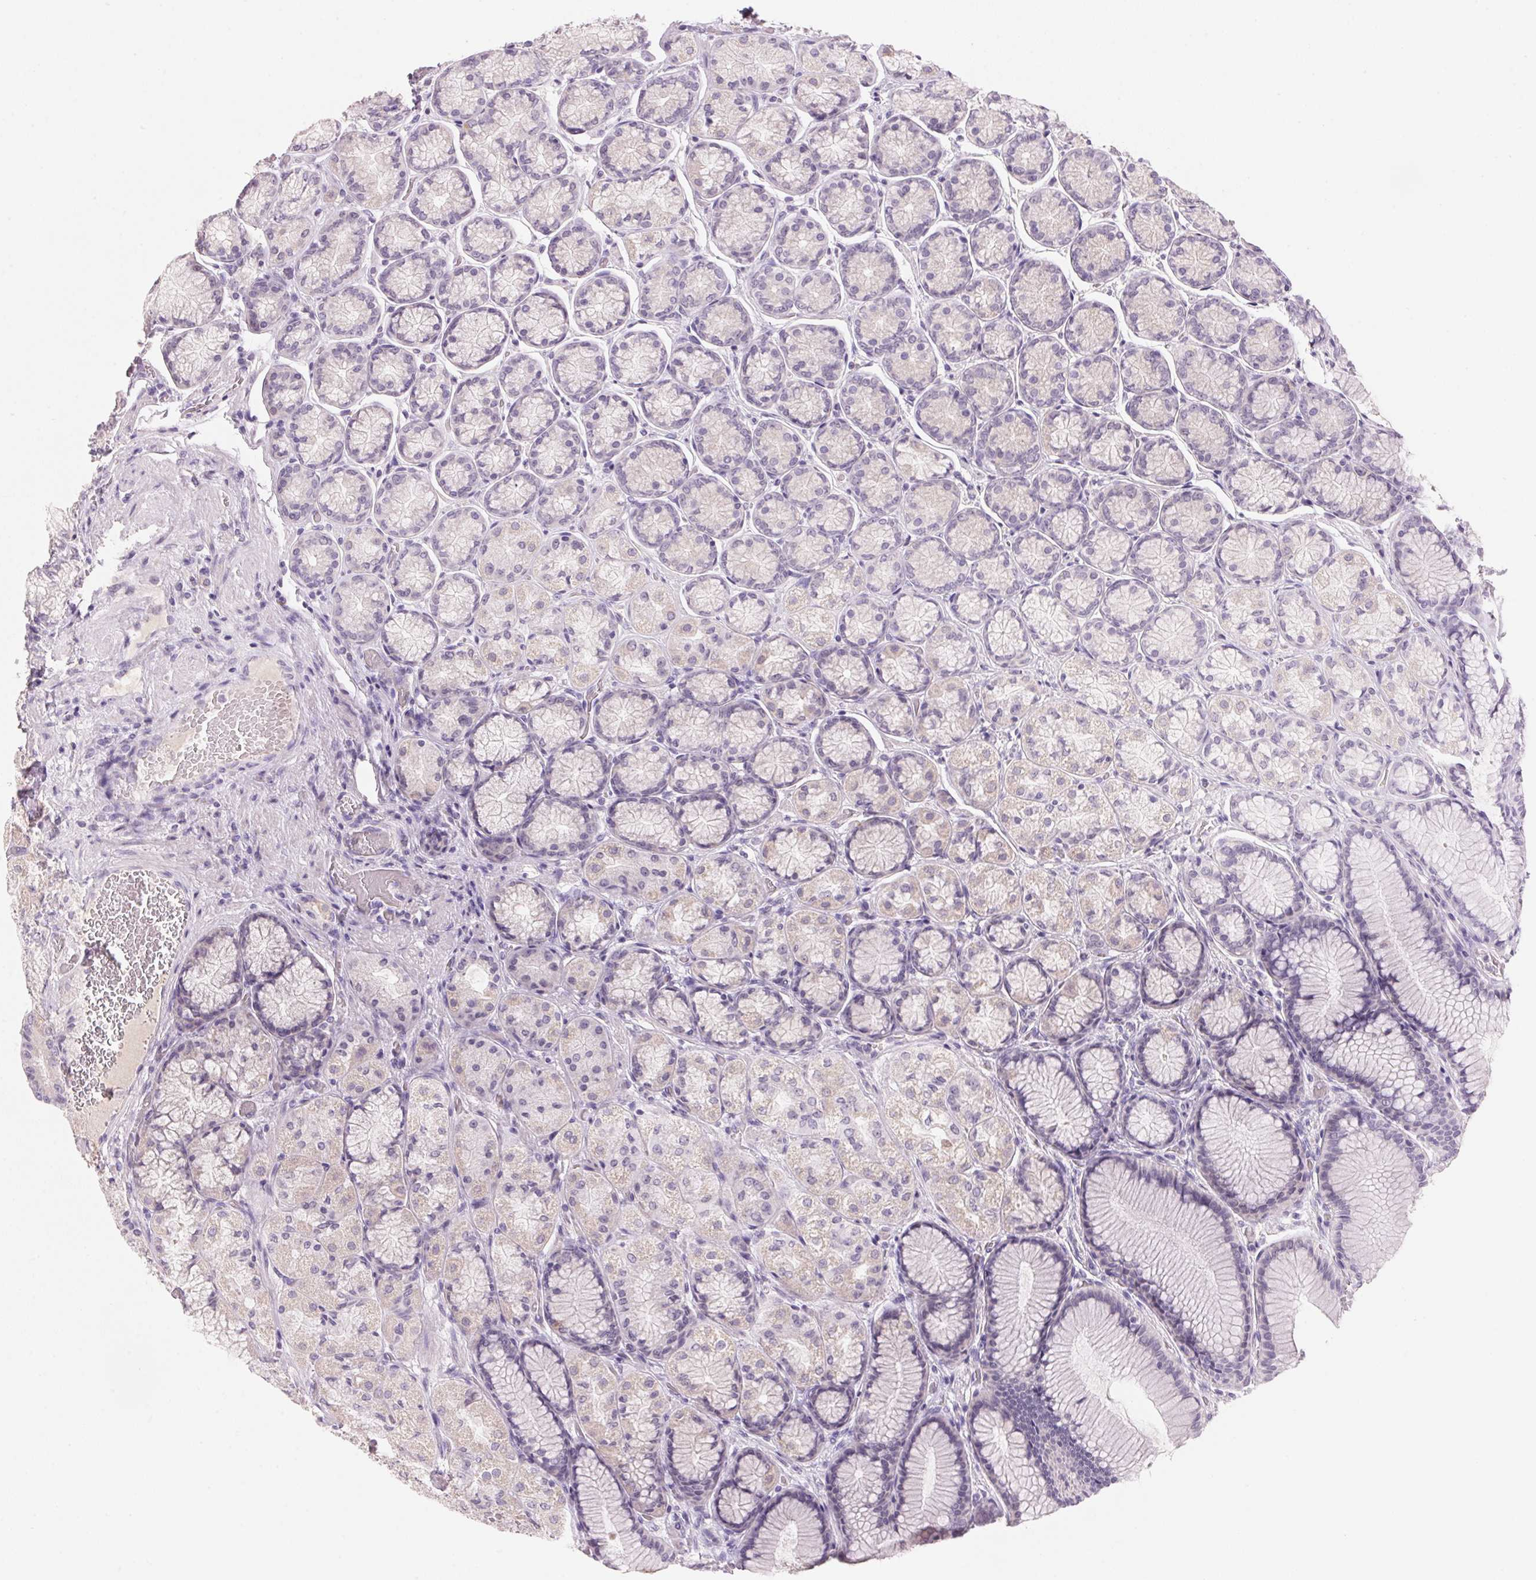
{"staining": {"intensity": "negative", "quantity": "none", "location": "none"}, "tissue": "stomach", "cell_type": "Glandular cells", "image_type": "normal", "snomed": [{"axis": "morphology", "description": "Normal tissue, NOS"}, {"axis": "morphology", "description": "Adenocarcinoma, NOS"}, {"axis": "morphology", "description": "Adenocarcinoma, High grade"}, {"axis": "topography", "description": "Stomach, upper"}, {"axis": "topography", "description": "Stomach"}], "caption": "Immunohistochemistry image of benign human stomach stained for a protein (brown), which demonstrates no positivity in glandular cells.", "gene": "CYP11B1", "patient": {"sex": "female", "age": 65}}